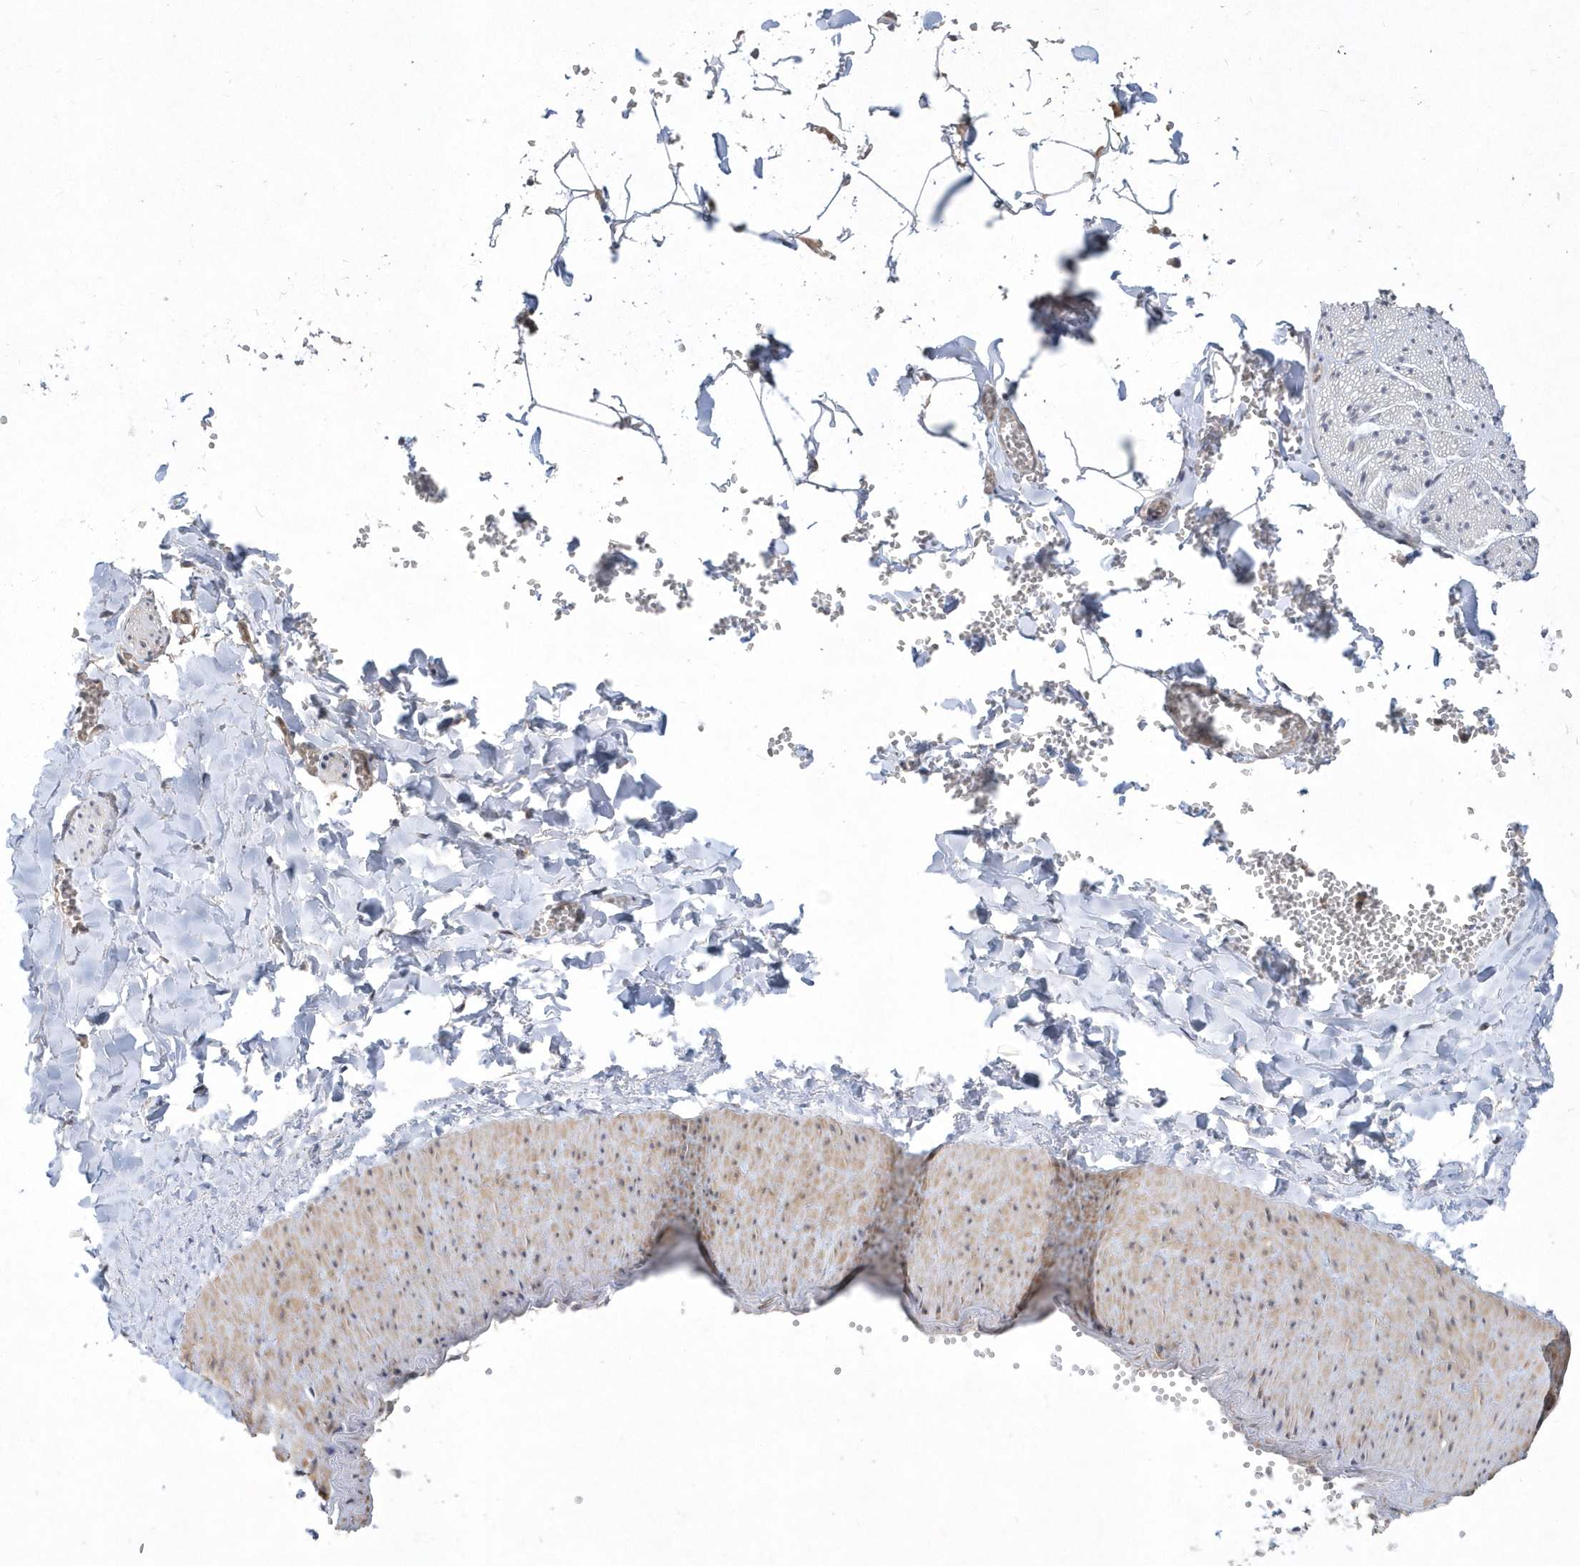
{"staining": {"intensity": "negative", "quantity": "none", "location": "none"}, "tissue": "adipose tissue", "cell_type": "Adipocytes", "image_type": "normal", "snomed": [{"axis": "morphology", "description": "Normal tissue, NOS"}, {"axis": "topography", "description": "Gallbladder"}, {"axis": "topography", "description": "Peripheral nerve tissue"}], "caption": "This is an IHC histopathology image of normal adipose tissue. There is no staining in adipocytes.", "gene": "TSPEAR", "patient": {"sex": "male", "age": 38}}